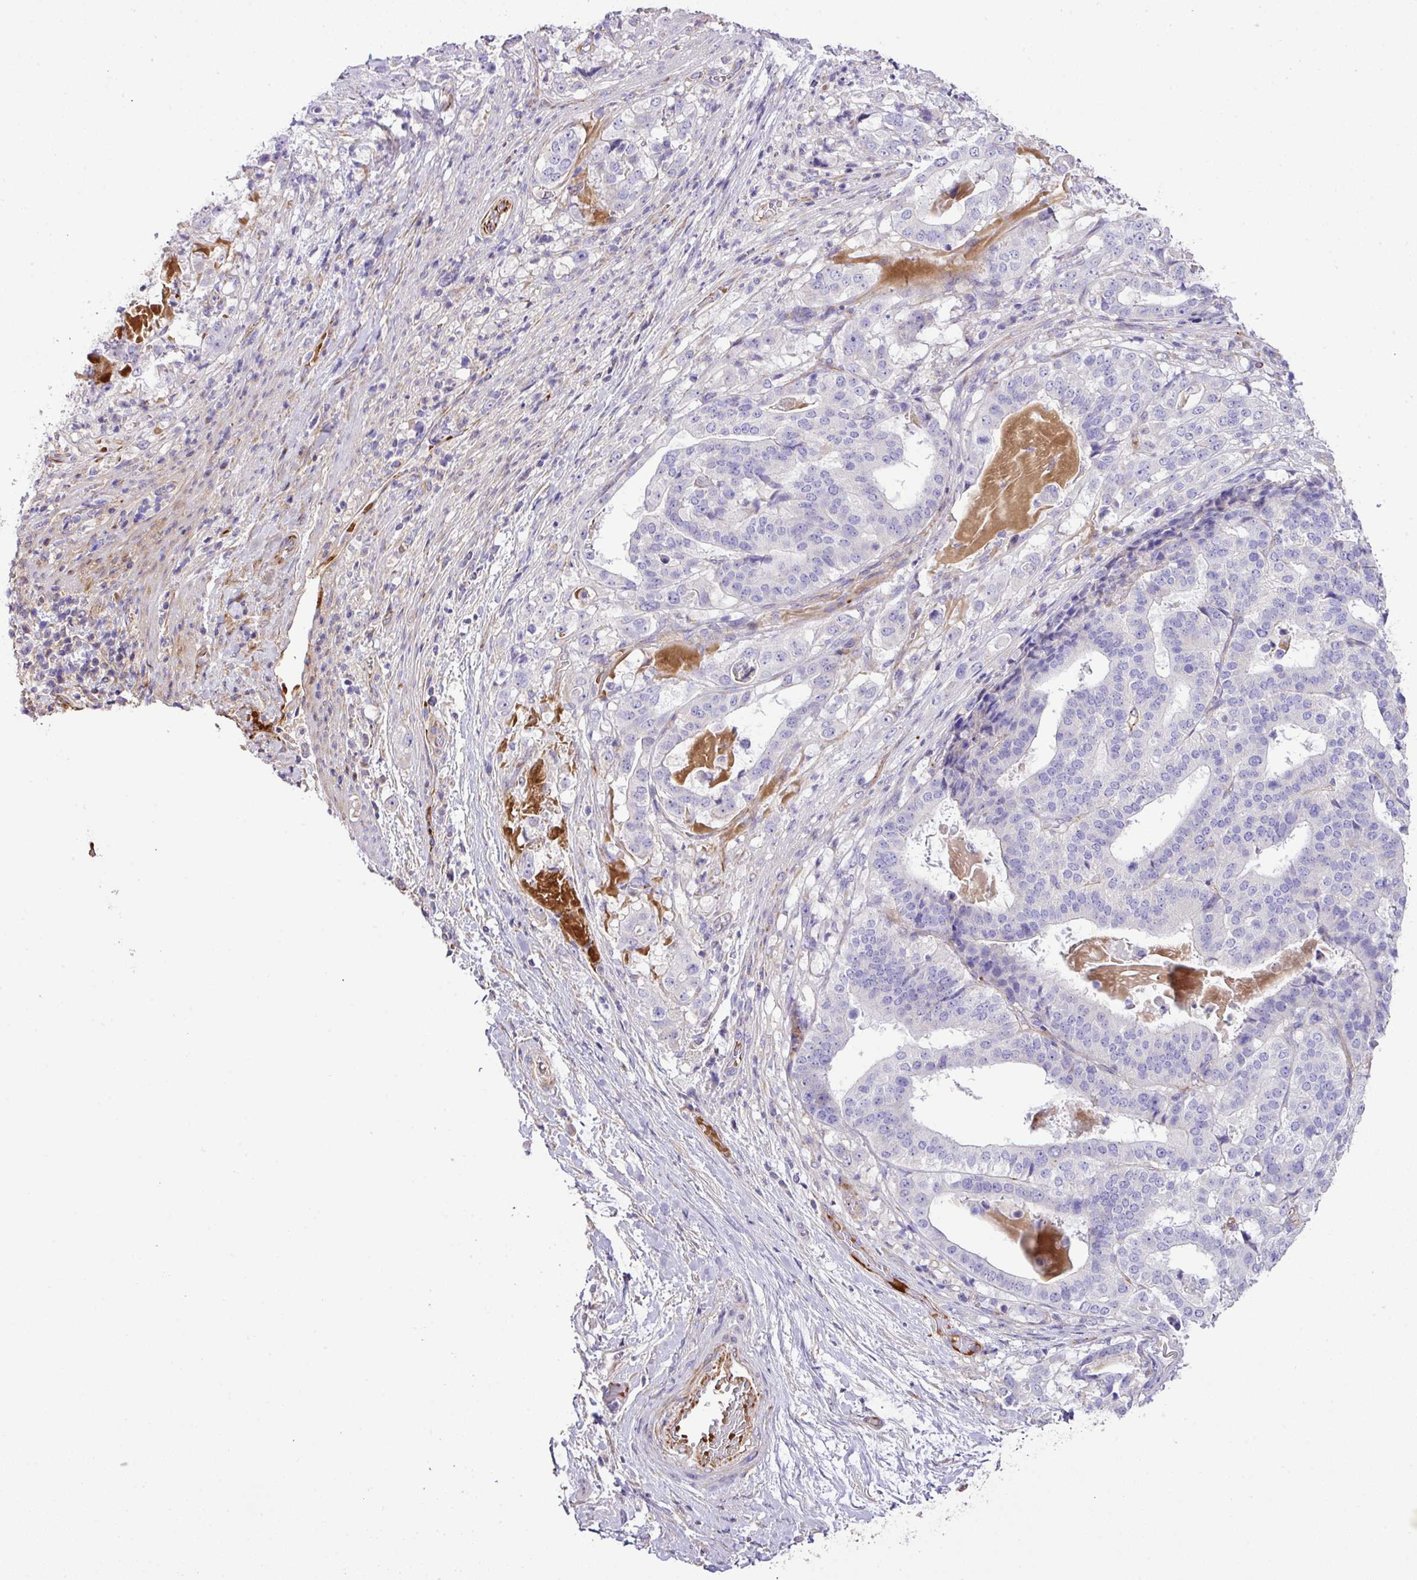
{"staining": {"intensity": "negative", "quantity": "none", "location": "none"}, "tissue": "stomach cancer", "cell_type": "Tumor cells", "image_type": "cancer", "snomed": [{"axis": "morphology", "description": "Adenocarcinoma, NOS"}, {"axis": "topography", "description": "Stomach"}], "caption": "Tumor cells are negative for brown protein staining in stomach cancer (adenocarcinoma).", "gene": "CTXN2", "patient": {"sex": "male", "age": 48}}